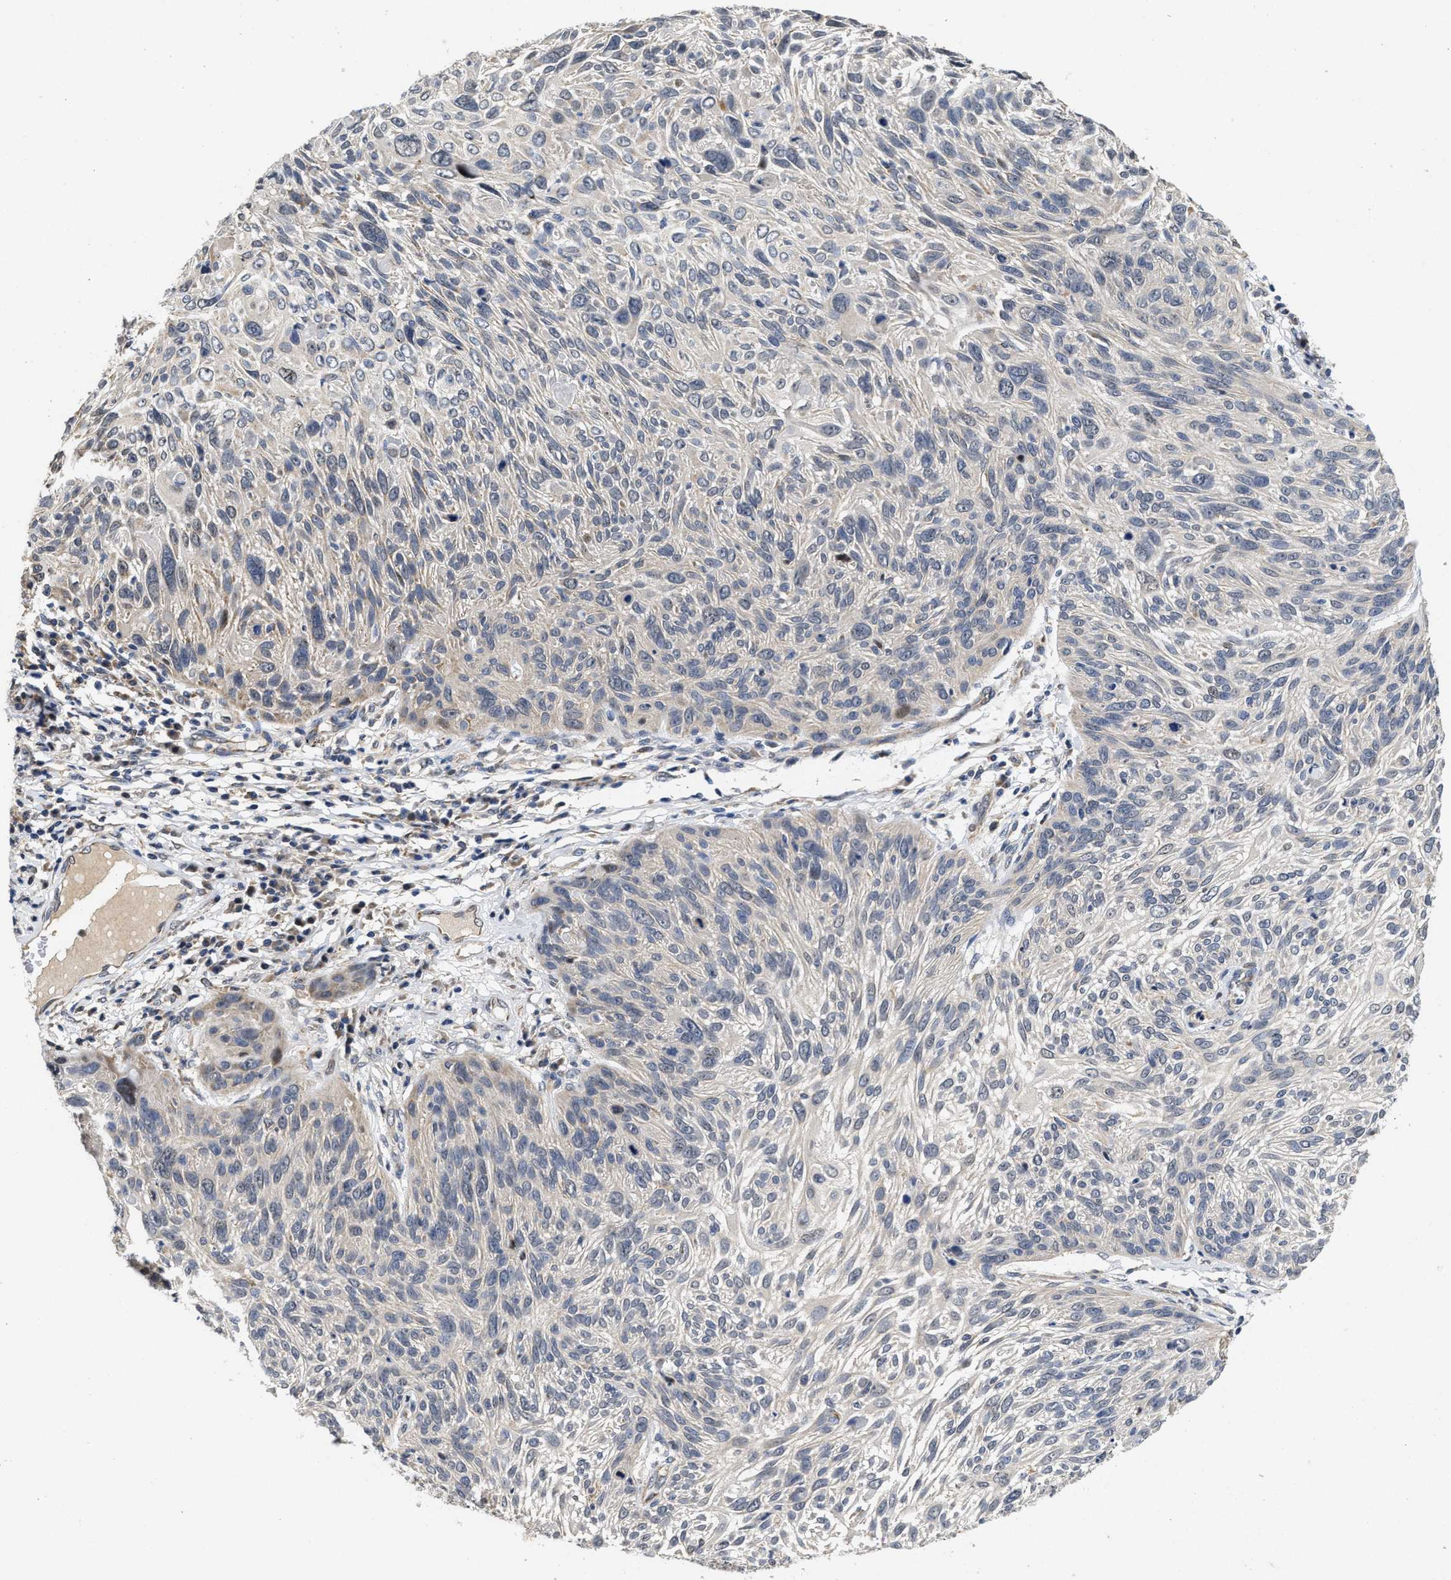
{"staining": {"intensity": "weak", "quantity": "<25%", "location": "cytoplasmic/membranous"}, "tissue": "cervical cancer", "cell_type": "Tumor cells", "image_type": "cancer", "snomed": [{"axis": "morphology", "description": "Squamous cell carcinoma, NOS"}, {"axis": "topography", "description": "Cervix"}], "caption": "High power microscopy photomicrograph of an IHC micrograph of cervical squamous cell carcinoma, revealing no significant expression in tumor cells.", "gene": "SCYL2", "patient": {"sex": "female", "age": 51}}